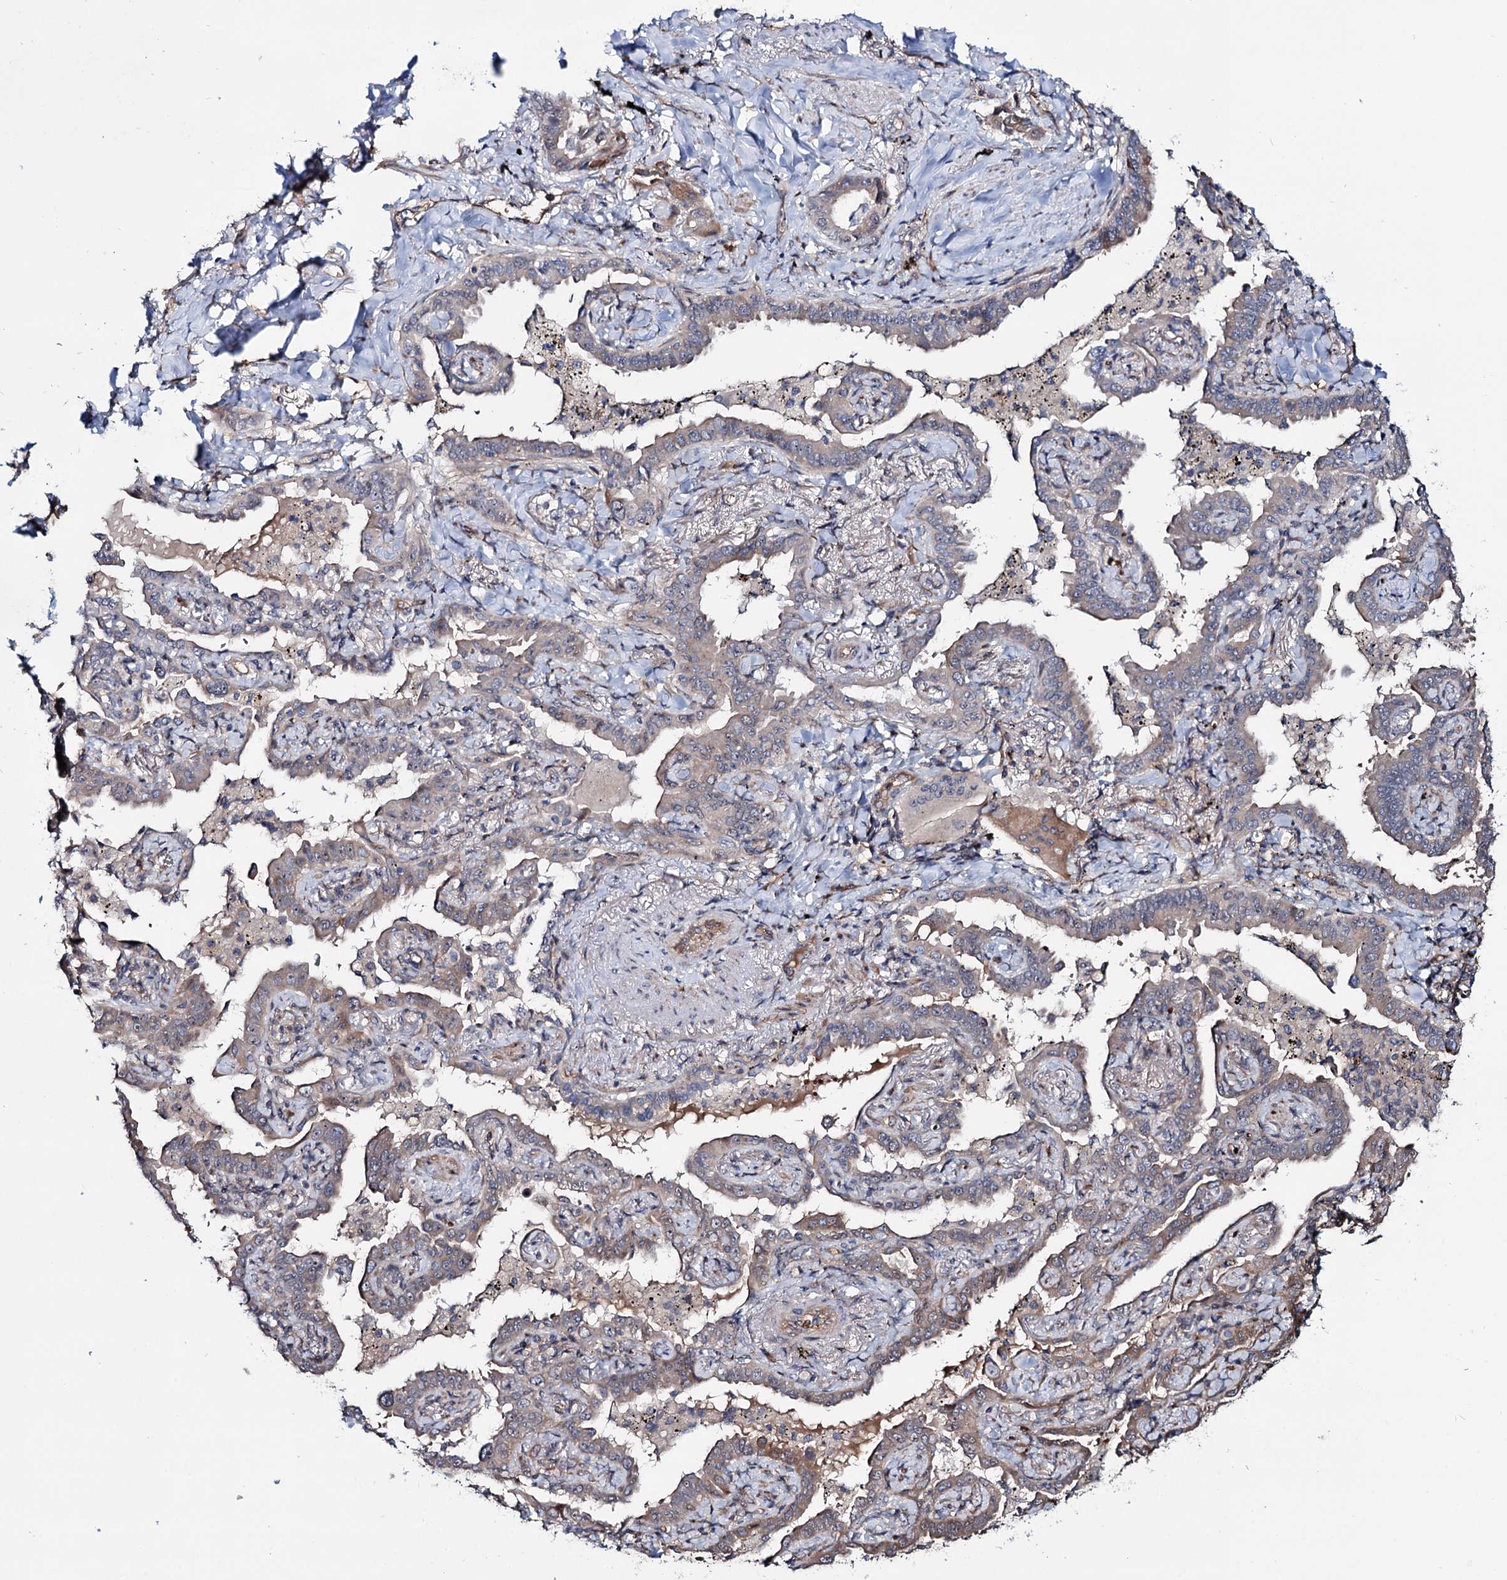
{"staining": {"intensity": "weak", "quantity": "25%-75%", "location": "cytoplasmic/membranous"}, "tissue": "lung cancer", "cell_type": "Tumor cells", "image_type": "cancer", "snomed": [{"axis": "morphology", "description": "Adenocarcinoma, NOS"}, {"axis": "topography", "description": "Lung"}], "caption": "A brown stain labels weak cytoplasmic/membranous expression of a protein in lung cancer tumor cells.", "gene": "PTDSS2", "patient": {"sex": "male", "age": 67}}